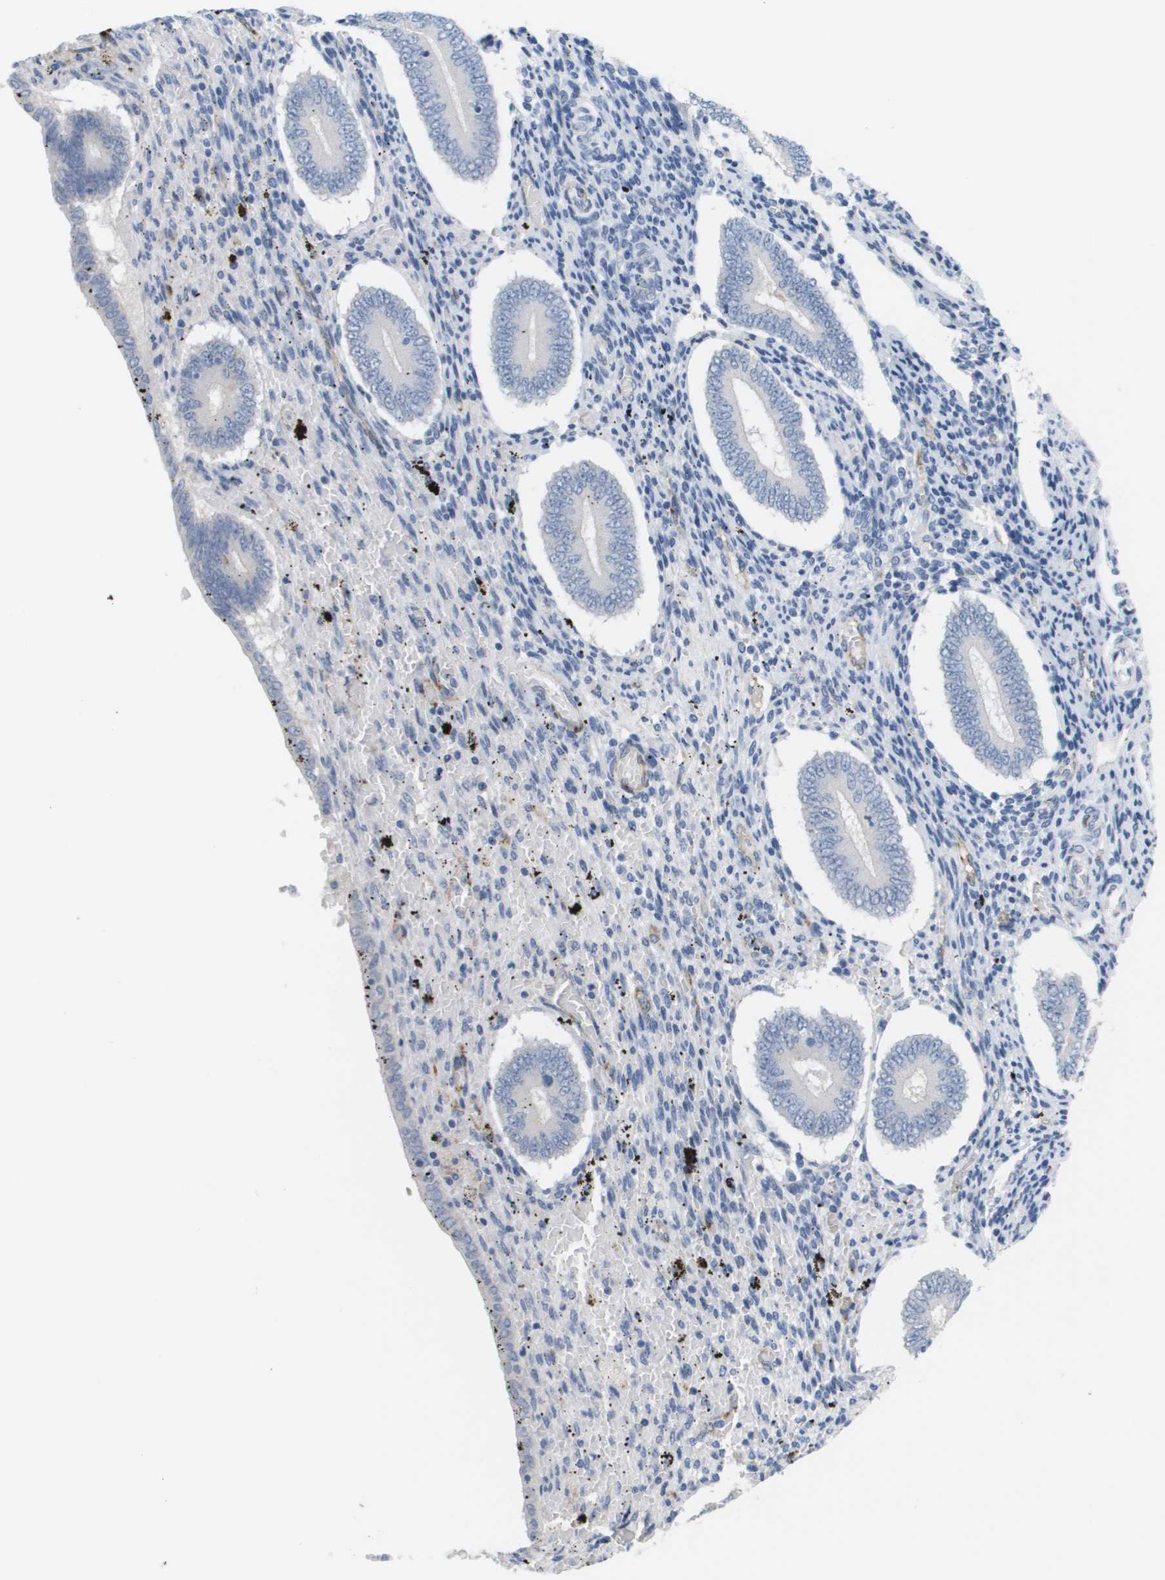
{"staining": {"intensity": "negative", "quantity": "none", "location": "none"}, "tissue": "endometrium", "cell_type": "Cells in endometrial stroma", "image_type": "normal", "snomed": [{"axis": "morphology", "description": "Normal tissue, NOS"}, {"axis": "topography", "description": "Endometrium"}], "caption": "Immunohistochemistry histopathology image of unremarkable endometrium: endometrium stained with DAB shows no significant protein expression in cells in endometrial stroma. (DAB IHC visualized using brightfield microscopy, high magnification).", "gene": "ANGPT2", "patient": {"sex": "female", "age": 42}}